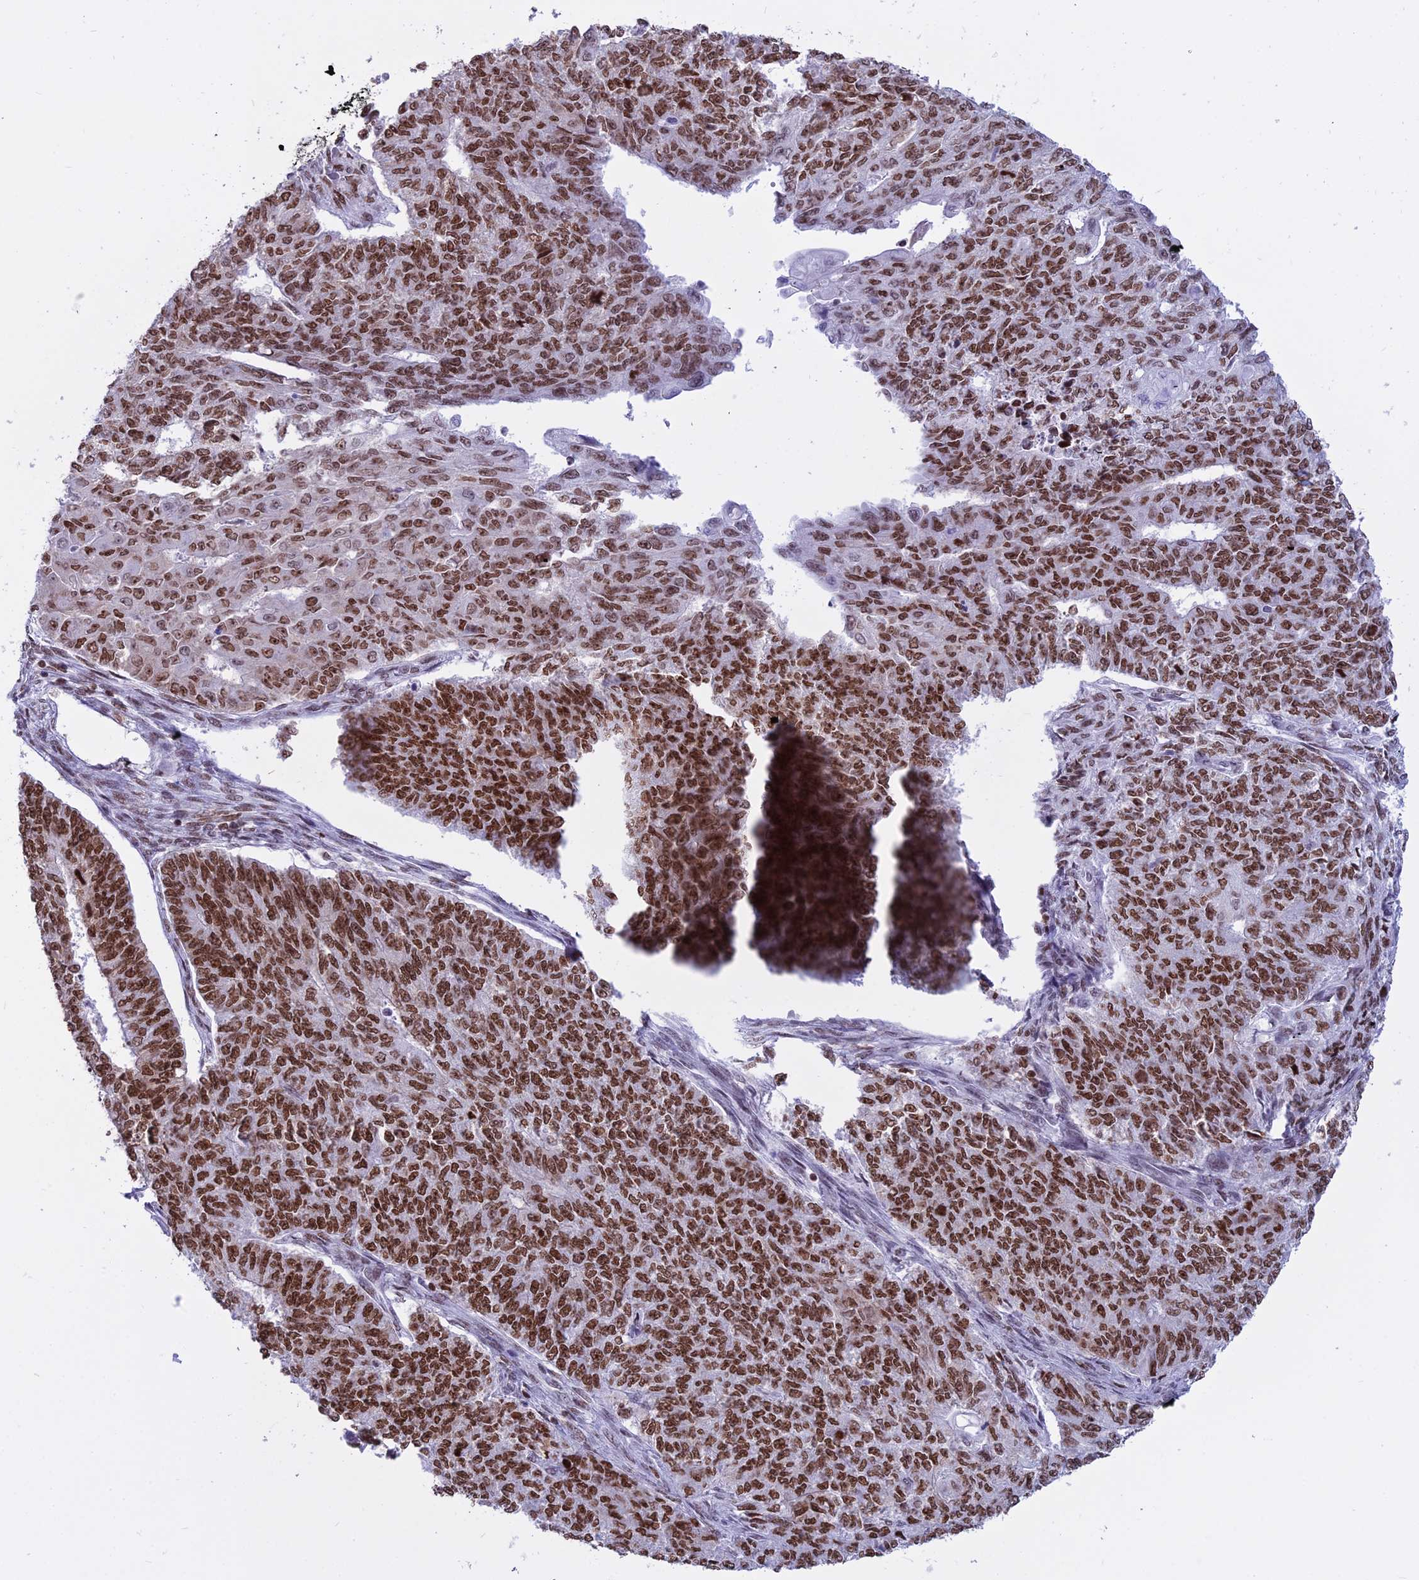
{"staining": {"intensity": "moderate", "quantity": ">75%", "location": "nuclear"}, "tissue": "endometrial cancer", "cell_type": "Tumor cells", "image_type": "cancer", "snomed": [{"axis": "morphology", "description": "Adenocarcinoma, NOS"}, {"axis": "topography", "description": "Endometrium"}], "caption": "Endometrial cancer (adenocarcinoma) tissue demonstrates moderate nuclear staining in about >75% of tumor cells, visualized by immunohistochemistry. (IHC, brightfield microscopy, high magnification).", "gene": "PARP1", "patient": {"sex": "female", "age": 32}}